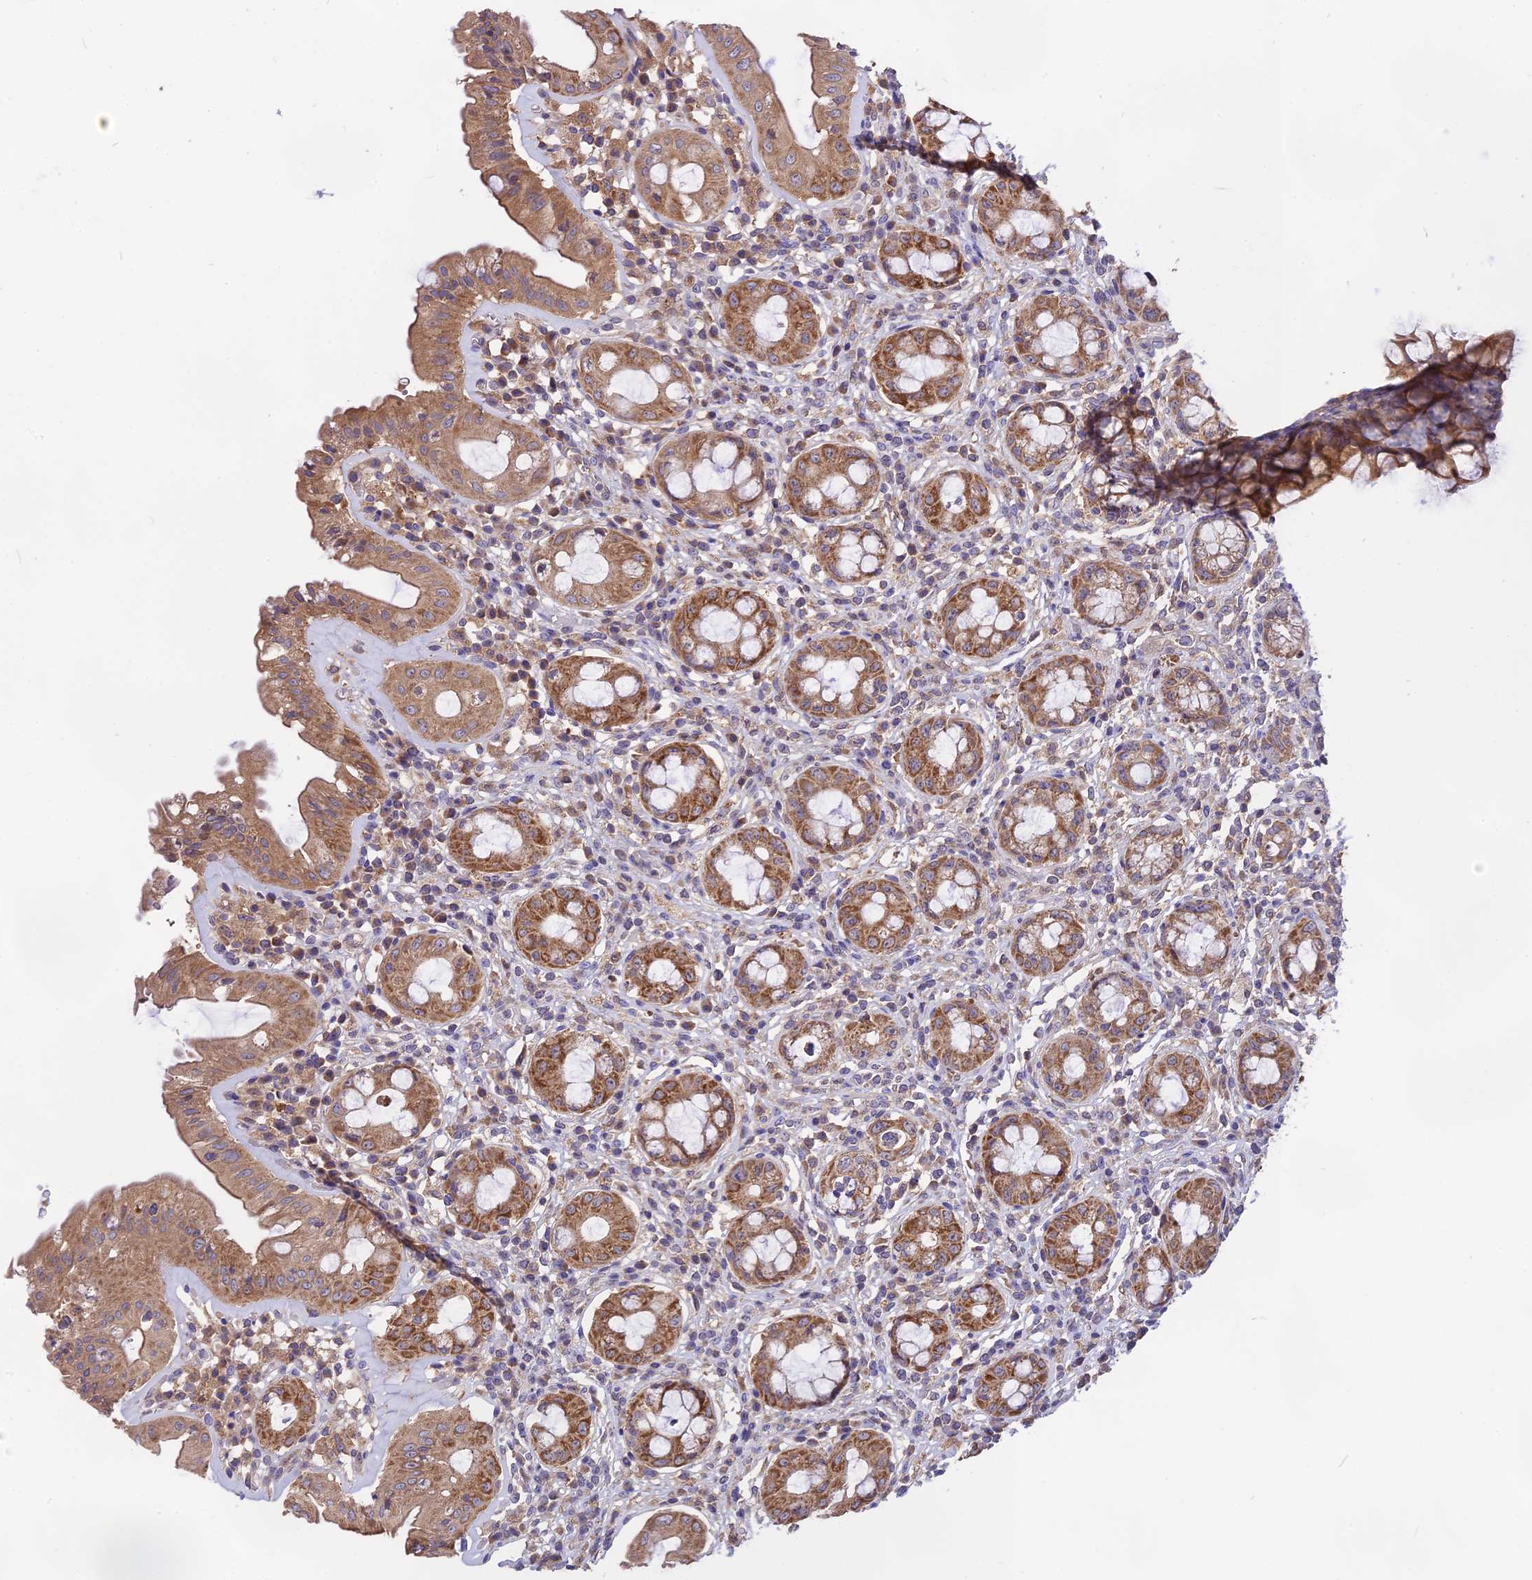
{"staining": {"intensity": "moderate", "quantity": ">75%", "location": "cytoplasmic/membranous"}, "tissue": "rectum", "cell_type": "Glandular cells", "image_type": "normal", "snomed": [{"axis": "morphology", "description": "Normal tissue, NOS"}, {"axis": "topography", "description": "Rectum"}], "caption": "Immunohistochemistry staining of normal rectum, which reveals medium levels of moderate cytoplasmic/membranous positivity in about >75% of glandular cells indicating moderate cytoplasmic/membranous protein expression. The staining was performed using DAB (3,3'-diaminobenzidine) (brown) for protein detection and nuclei were counterstained in hematoxylin (blue).", "gene": "NUDT8", "patient": {"sex": "female", "age": 57}}